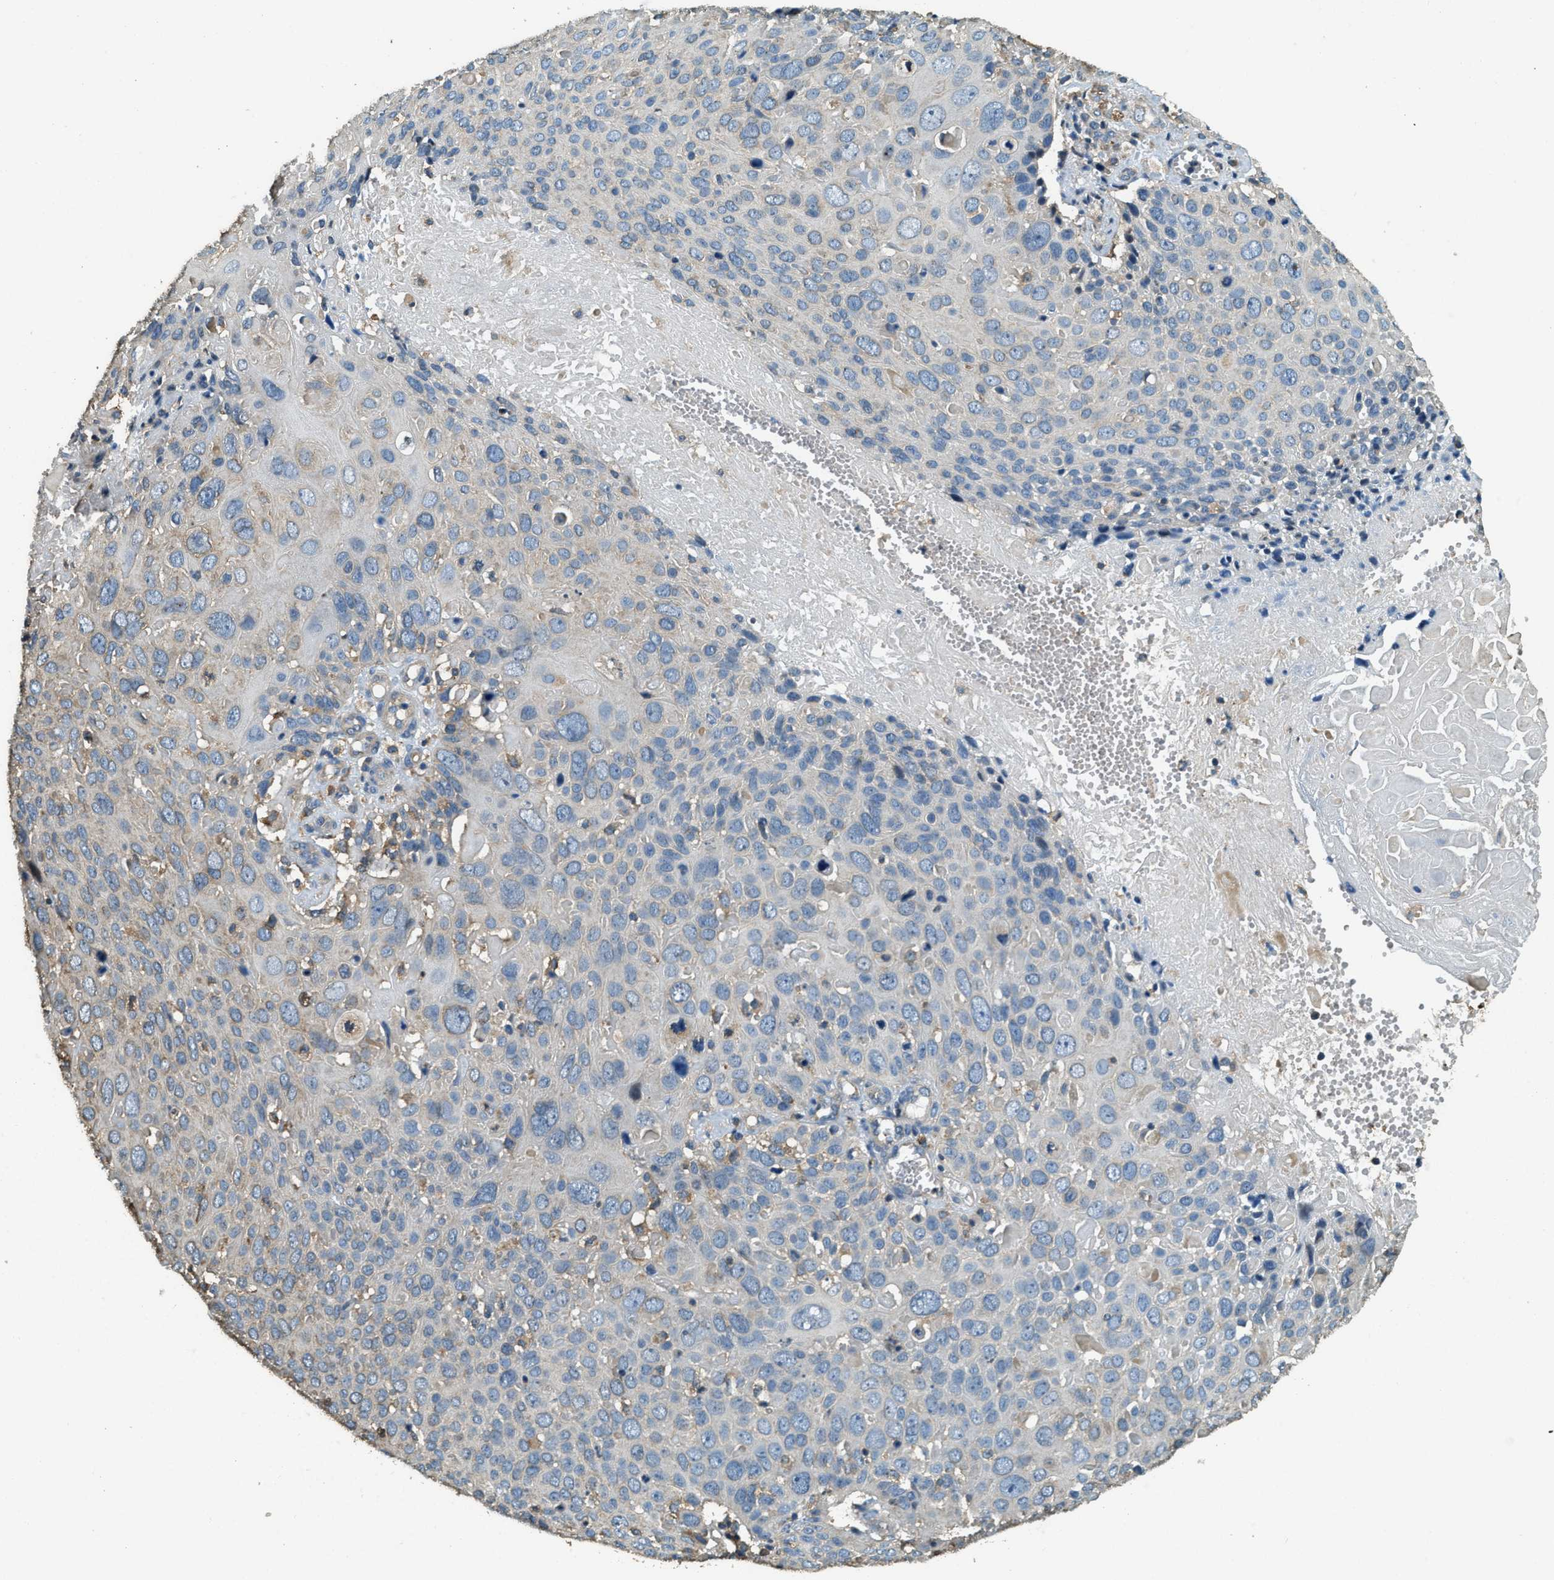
{"staining": {"intensity": "negative", "quantity": "none", "location": "none"}, "tissue": "cervical cancer", "cell_type": "Tumor cells", "image_type": "cancer", "snomed": [{"axis": "morphology", "description": "Squamous cell carcinoma, NOS"}, {"axis": "topography", "description": "Cervix"}], "caption": "A high-resolution histopathology image shows immunohistochemistry staining of cervical cancer (squamous cell carcinoma), which displays no significant staining in tumor cells.", "gene": "ERGIC1", "patient": {"sex": "female", "age": 74}}